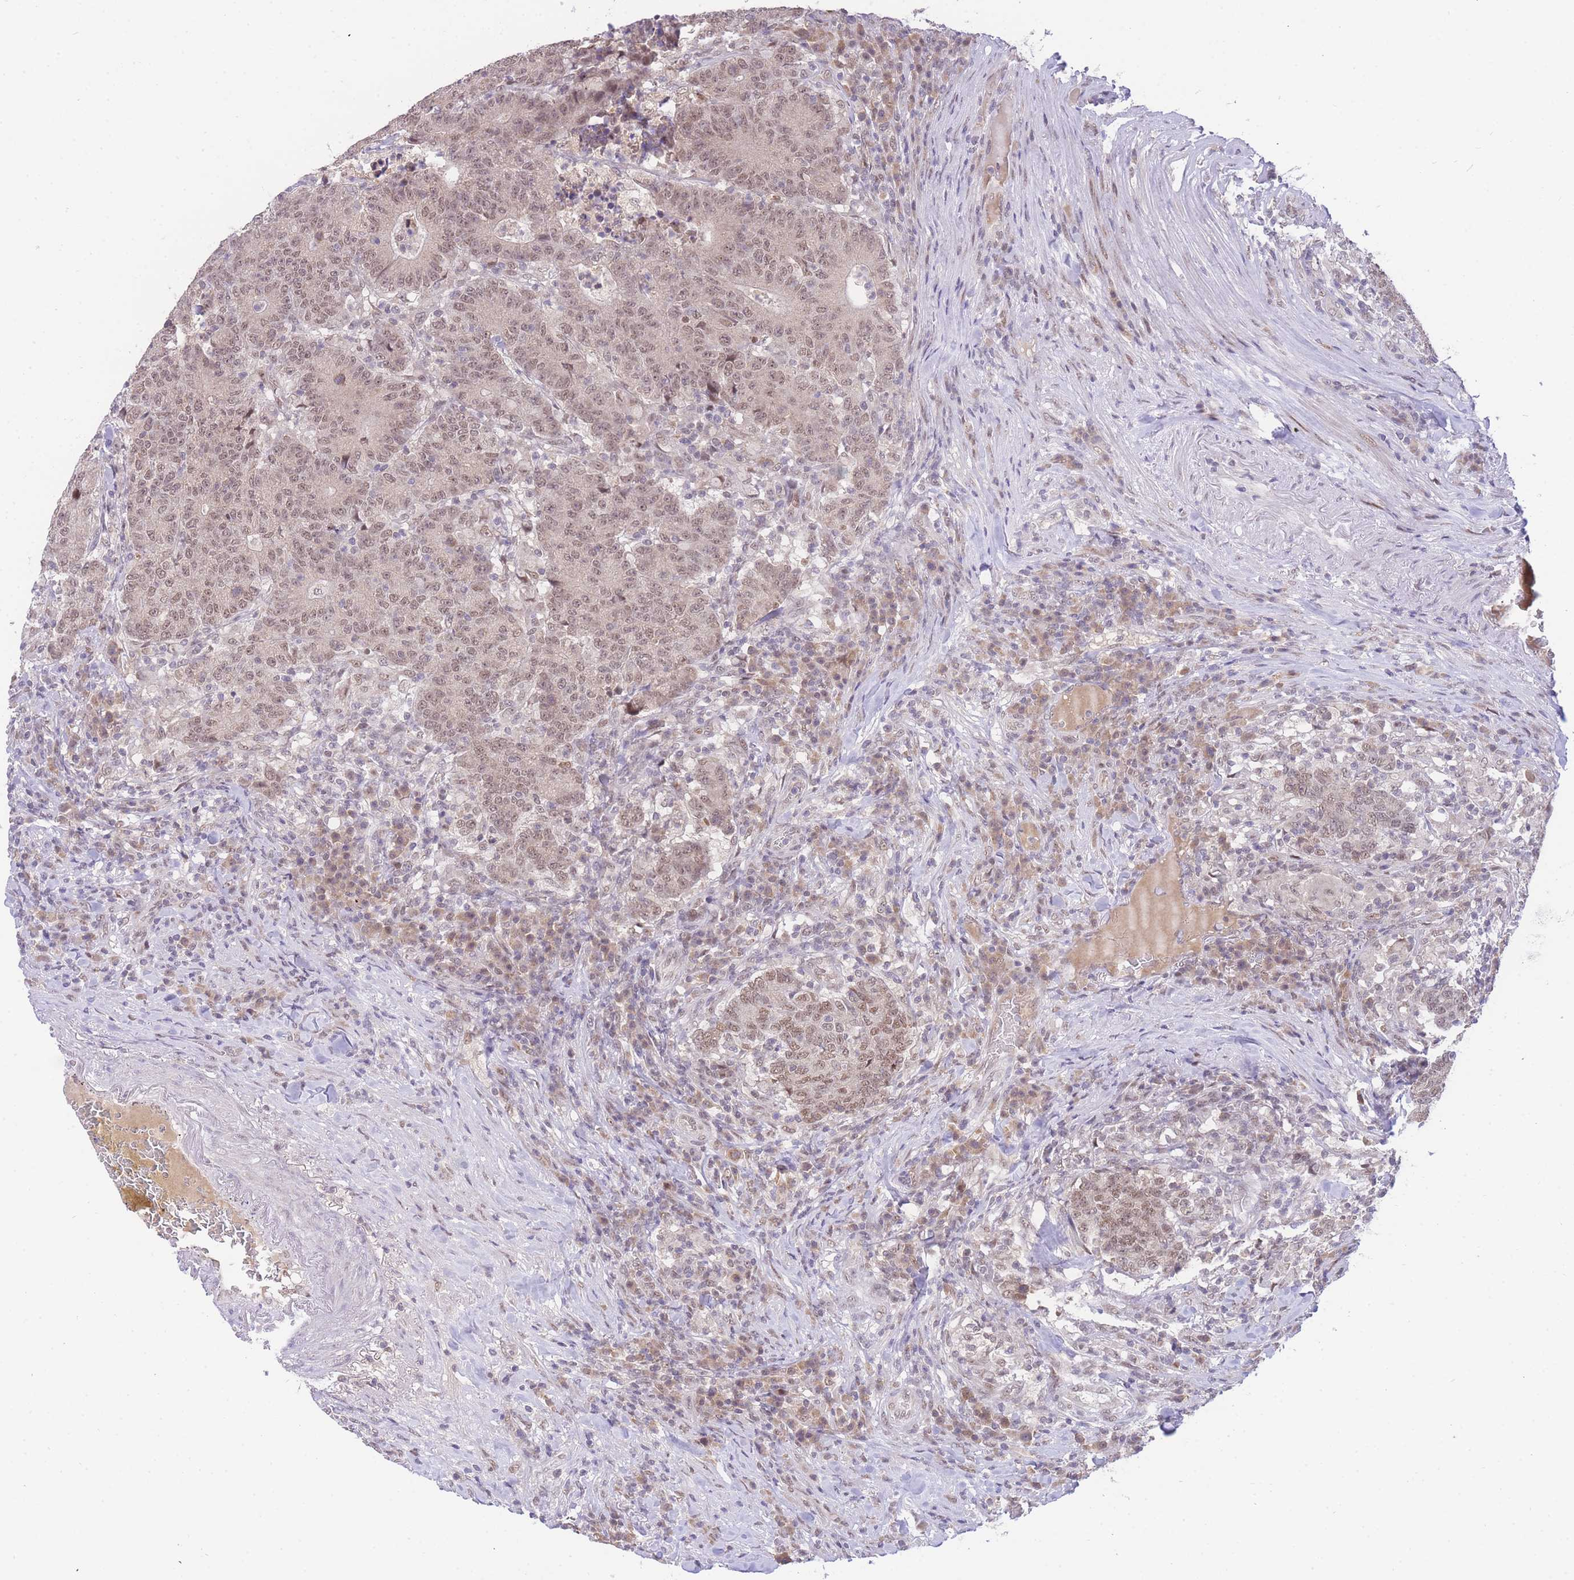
{"staining": {"intensity": "weak", "quantity": ">75%", "location": "nuclear"}, "tissue": "colorectal cancer", "cell_type": "Tumor cells", "image_type": "cancer", "snomed": [{"axis": "morphology", "description": "Adenocarcinoma, NOS"}, {"axis": "topography", "description": "Colon"}], "caption": "There is low levels of weak nuclear positivity in tumor cells of colorectal adenocarcinoma, as demonstrated by immunohistochemical staining (brown color).", "gene": "PUS10", "patient": {"sex": "female", "age": 75}}